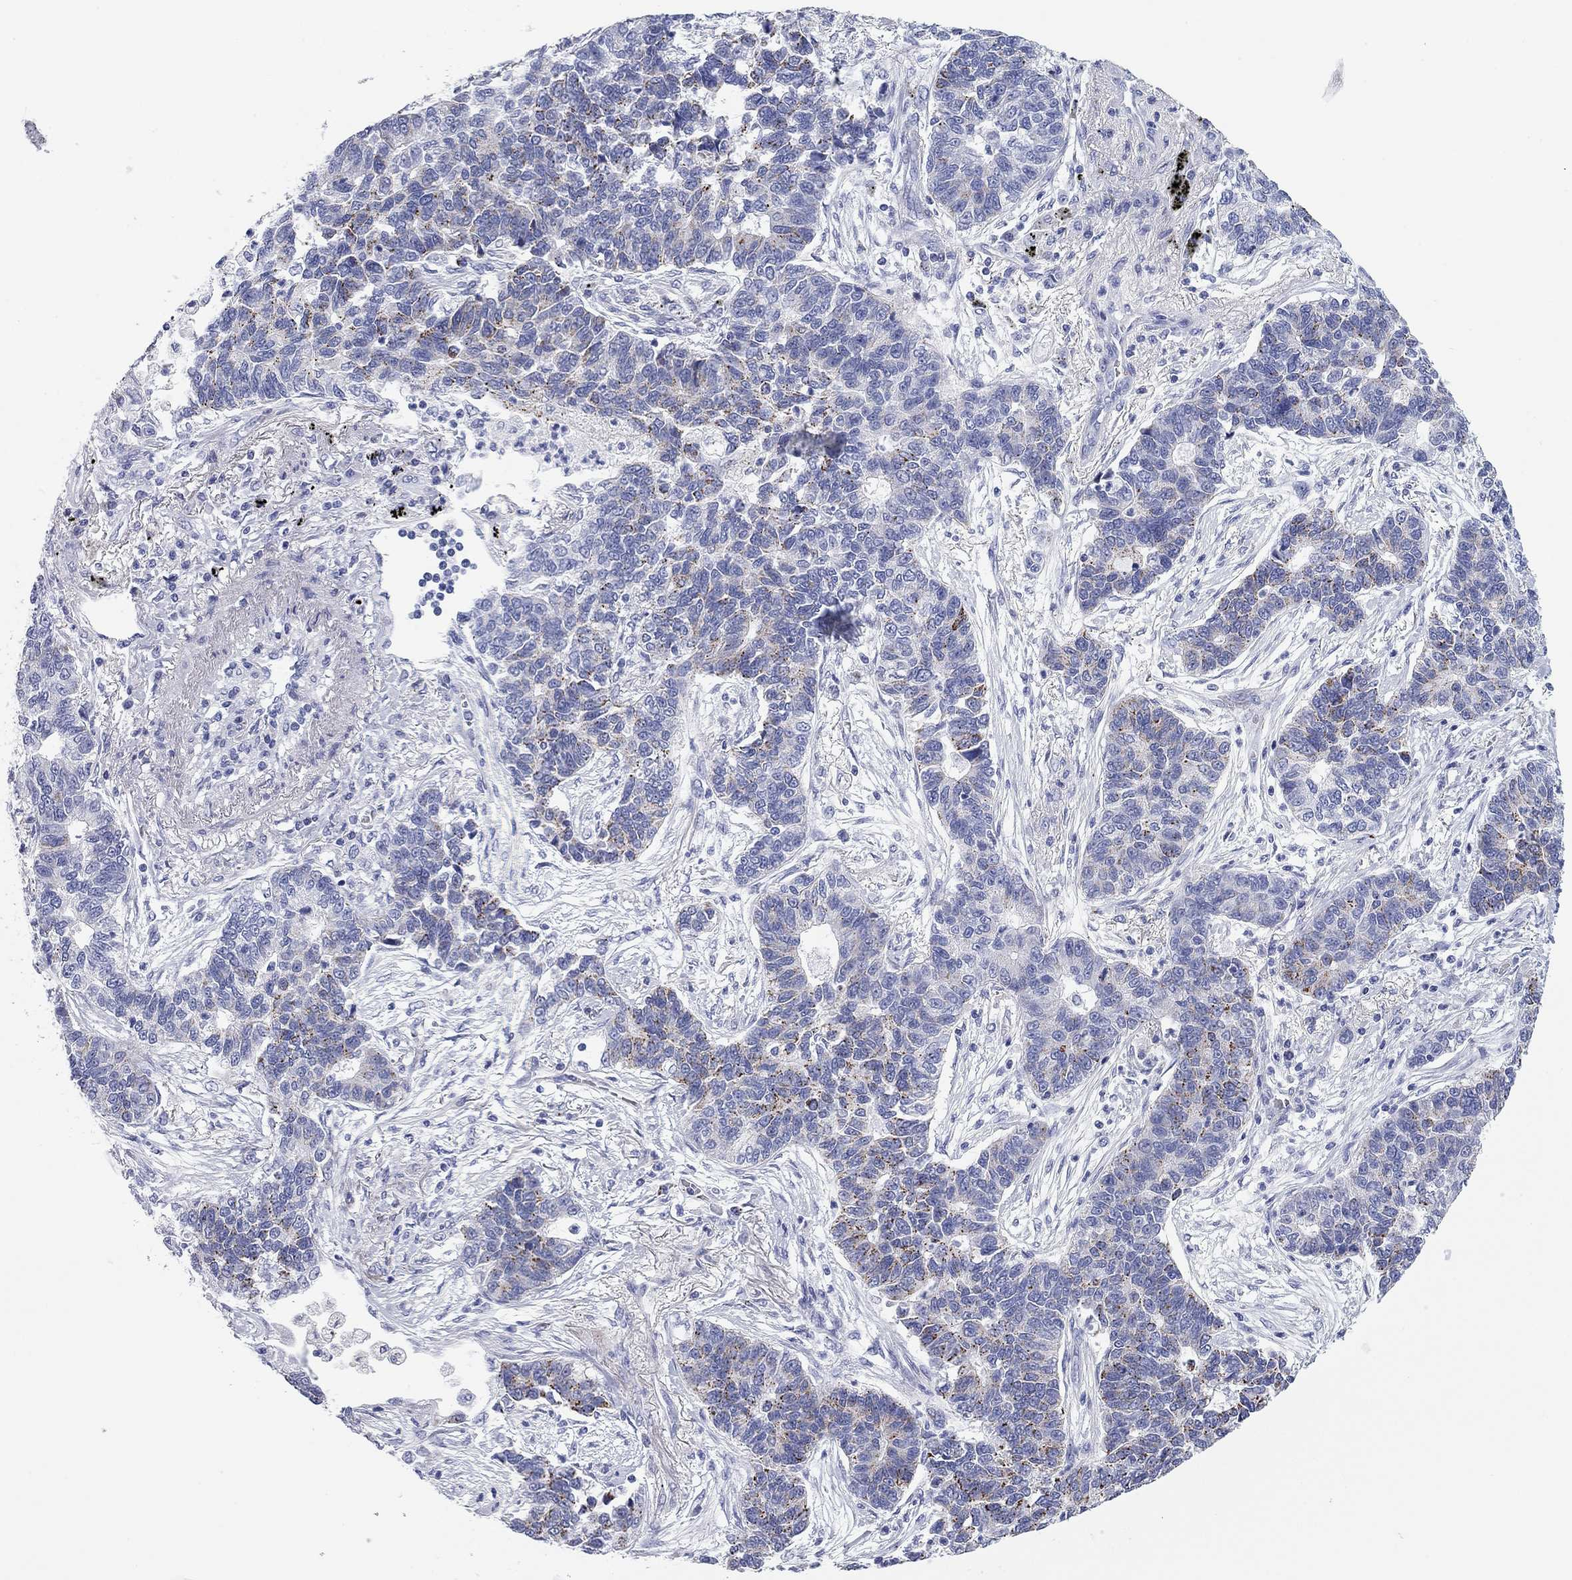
{"staining": {"intensity": "strong", "quantity": "<25%", "location": "cytoplasmic/membranous"}, "tissue": "lung cancer", "cell_type": "Tumor cells", "image_type": "cancer", "snomed": [{"axis": "morphology", "description": "Adenocarcinoma, NOS"}, {"axis": "topography", "description": "Lung"}], "caption": "Adenocarcinoma (lung) stained with a protein marker shows strong staining in tumor cells.", "gene": "CHI3L2", "patient": {"sex": "female", "age": 57}}